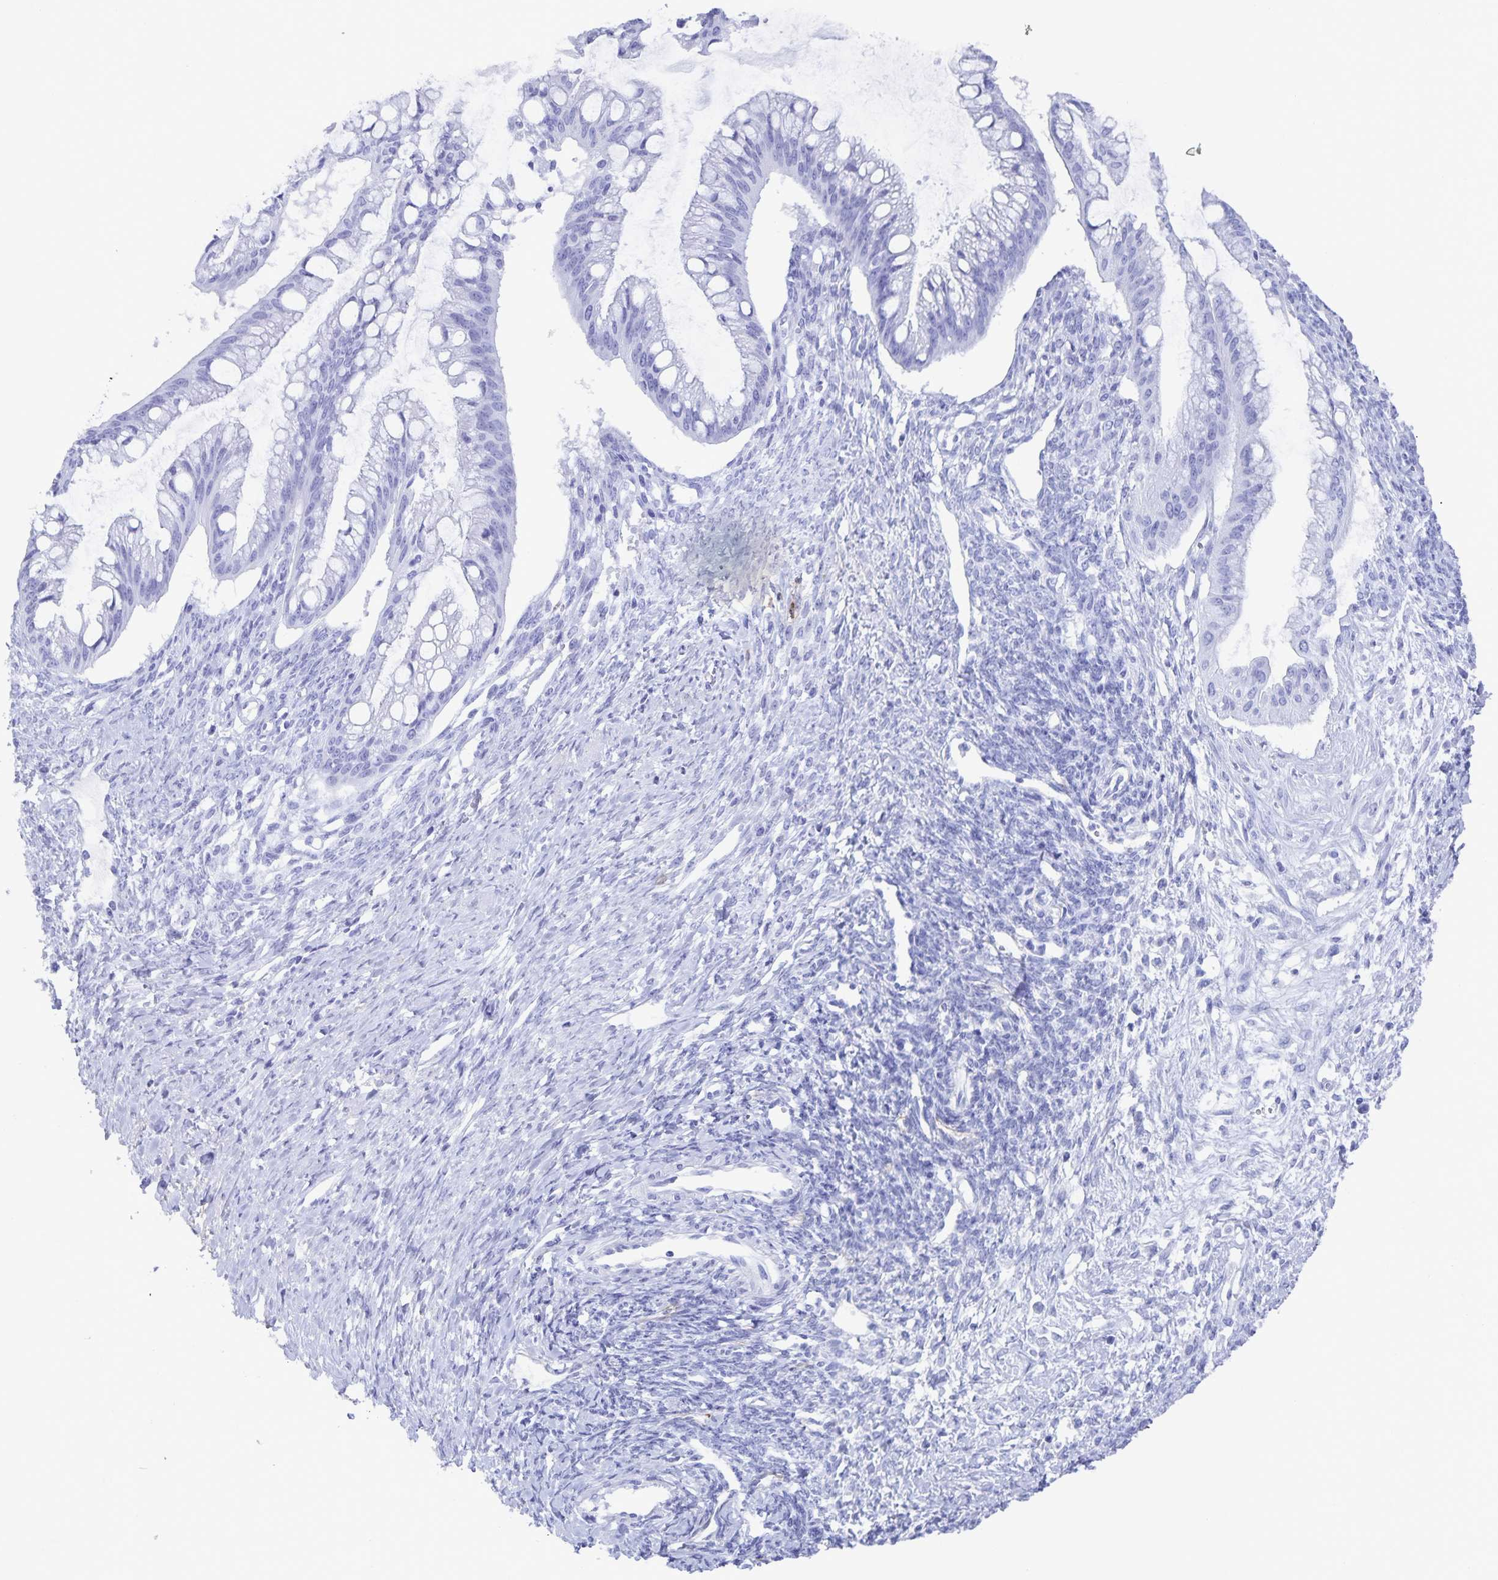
{"staining": {"intensity": "negative", "quantity": "none", "location": "none"}, "tissue": "ovarian cancer", "cell_type": "Tumor cells", "image_type": "cancer", "snomed": [{"axis": "morphology", "description": "Cystadenocarcinoma, mucinous, NOS"}, {"axis": "topography", "description": "Ovary"}], "caption": "Tumor cells show no significant expression in ovarian mucinous cystadenocarcinoma.", "gene": "AQP4", "patient": {"sex": "female", "age": 73}}